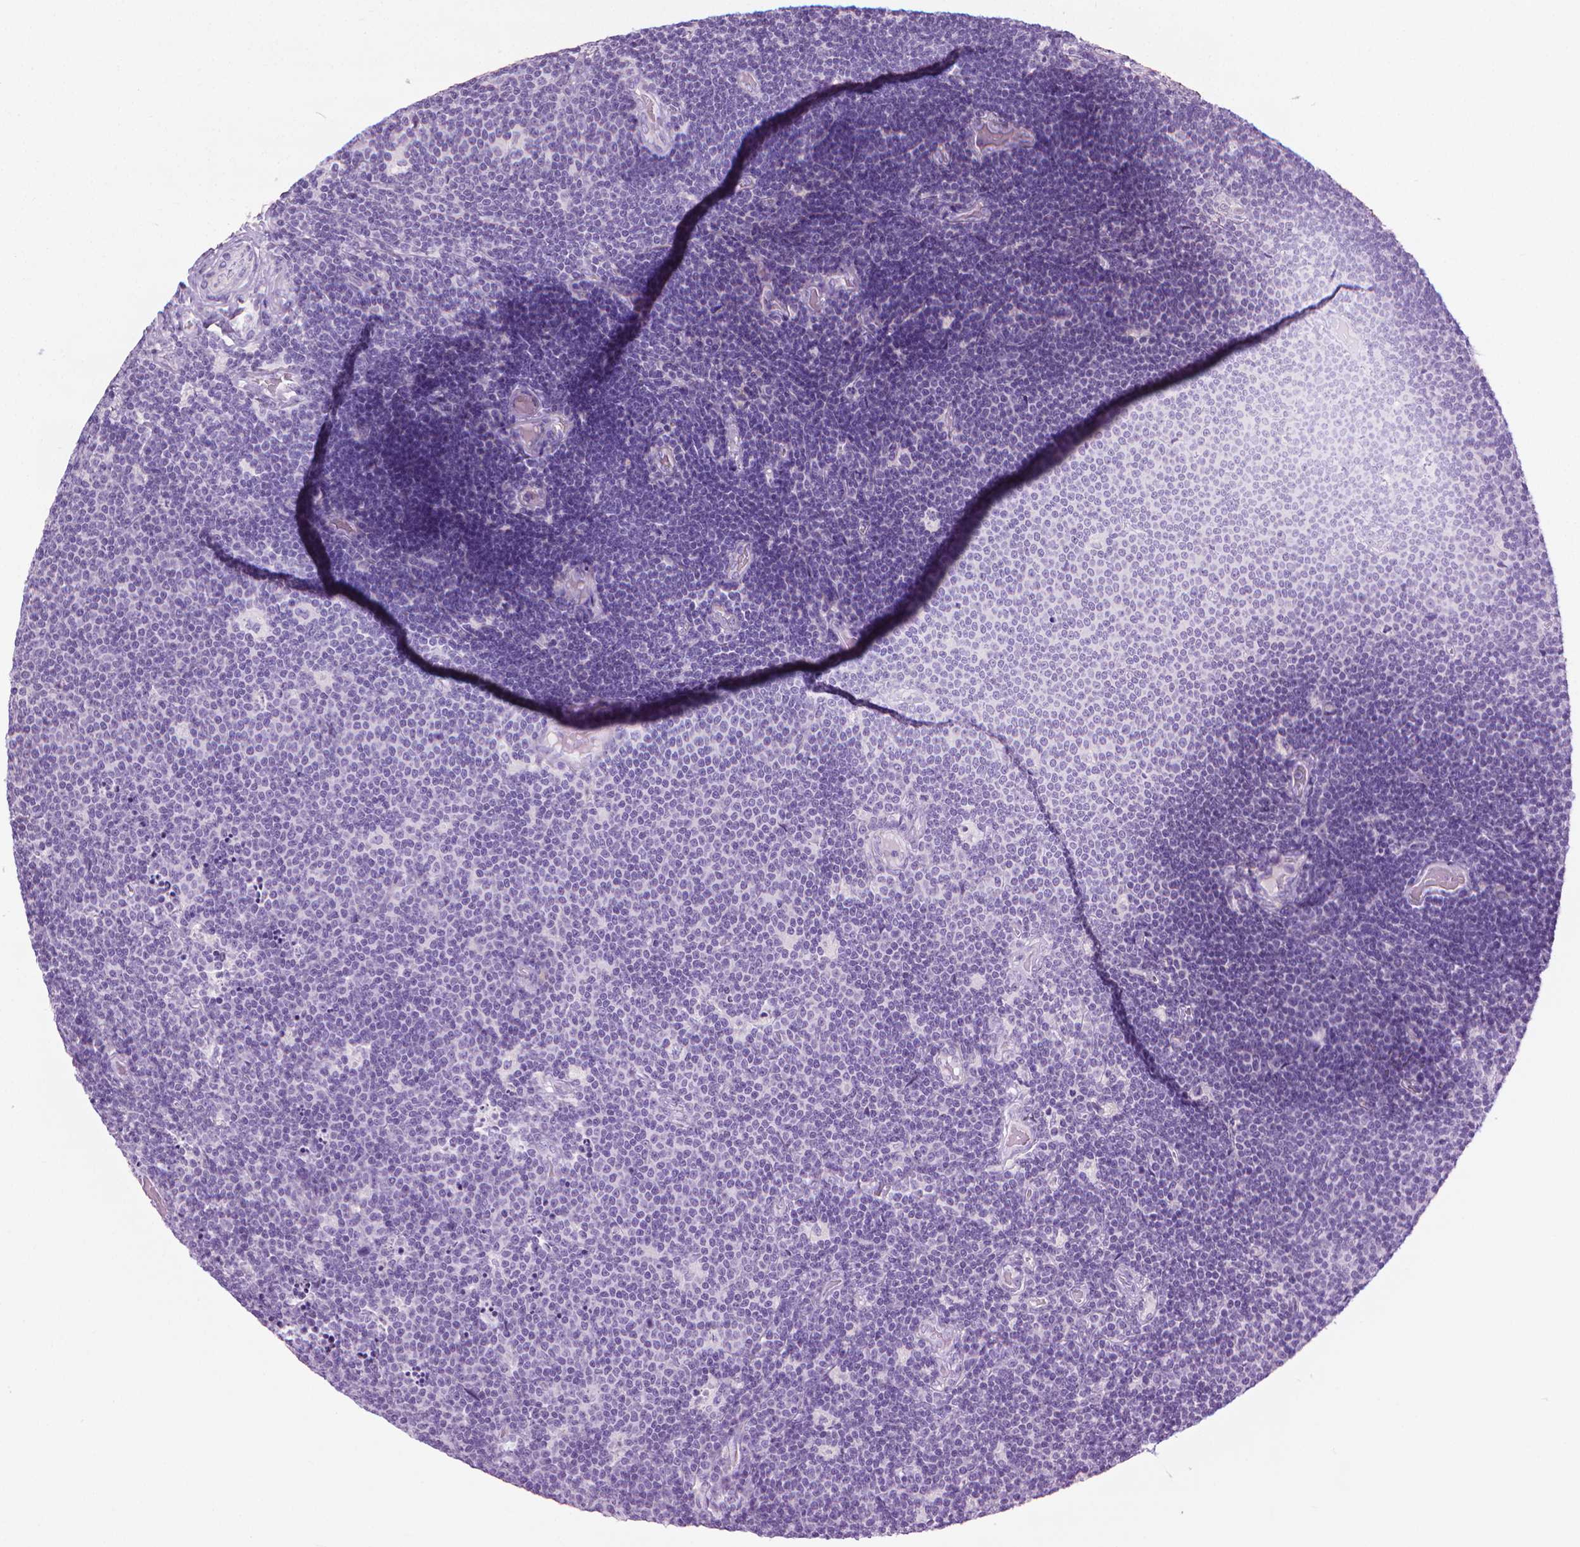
{"staining": {"intensity": "negative", "quantity": "none", "location": "none"}, "tissue": "lymphoma", "cell_type": "Tumor cells", "image_type": "cancer", "snomed": [{"axis": "morphology", "description": "Malignant lymphoma, non-Hodgkin's type, Low grade"}, {"axis": "topography", "description": "Brain"}], "caption": "Tumor cells show no significant positivity in low-grade malignant lymphoma, non-Hodgkin's type. Nuclei are stained in blue.", "gene": "DNAI7", "patient": {"sex": "female", "age": 66}}